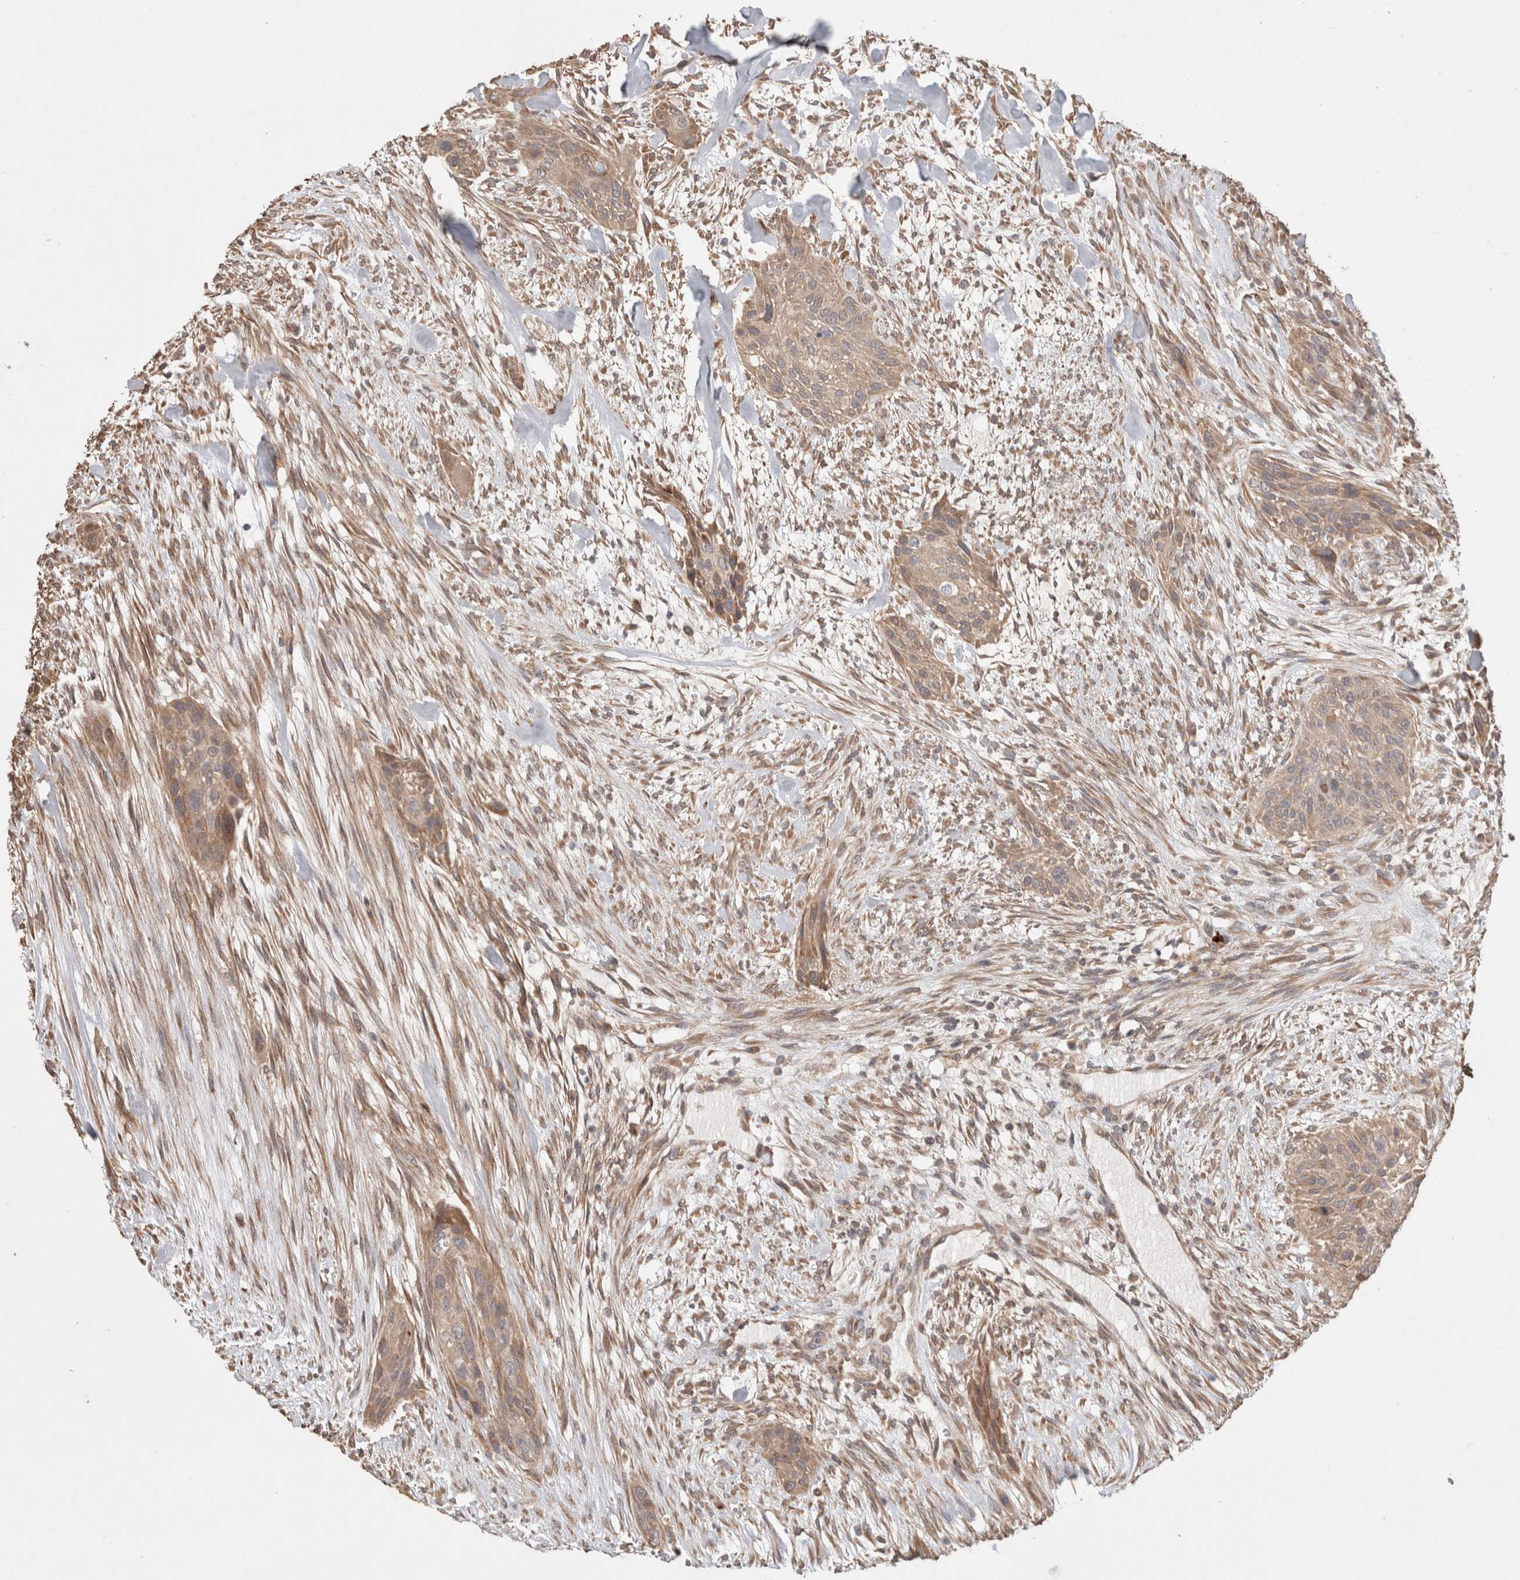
{"staining": {"intensity": "weak", "quantity": ">75%", "location": "cytoplasmic/membranous"}, "tissue": "urothelial cancer", "cell_type": "Tumor cells", "image_type": "cancer", "snomed": [{"axis": "morphology", "description": "Urothelial carcinoma, High grade"}, {"axis": "topography", "description": "Urinary bladder"}], "caption": "Brown immunohistochemical staining in human urothelial cancer shows weak cytoplasmic/membranous staining in about >75% of tumor cells.", "gene": "HROB", "patient": {"sex": "male", "age": 35}}